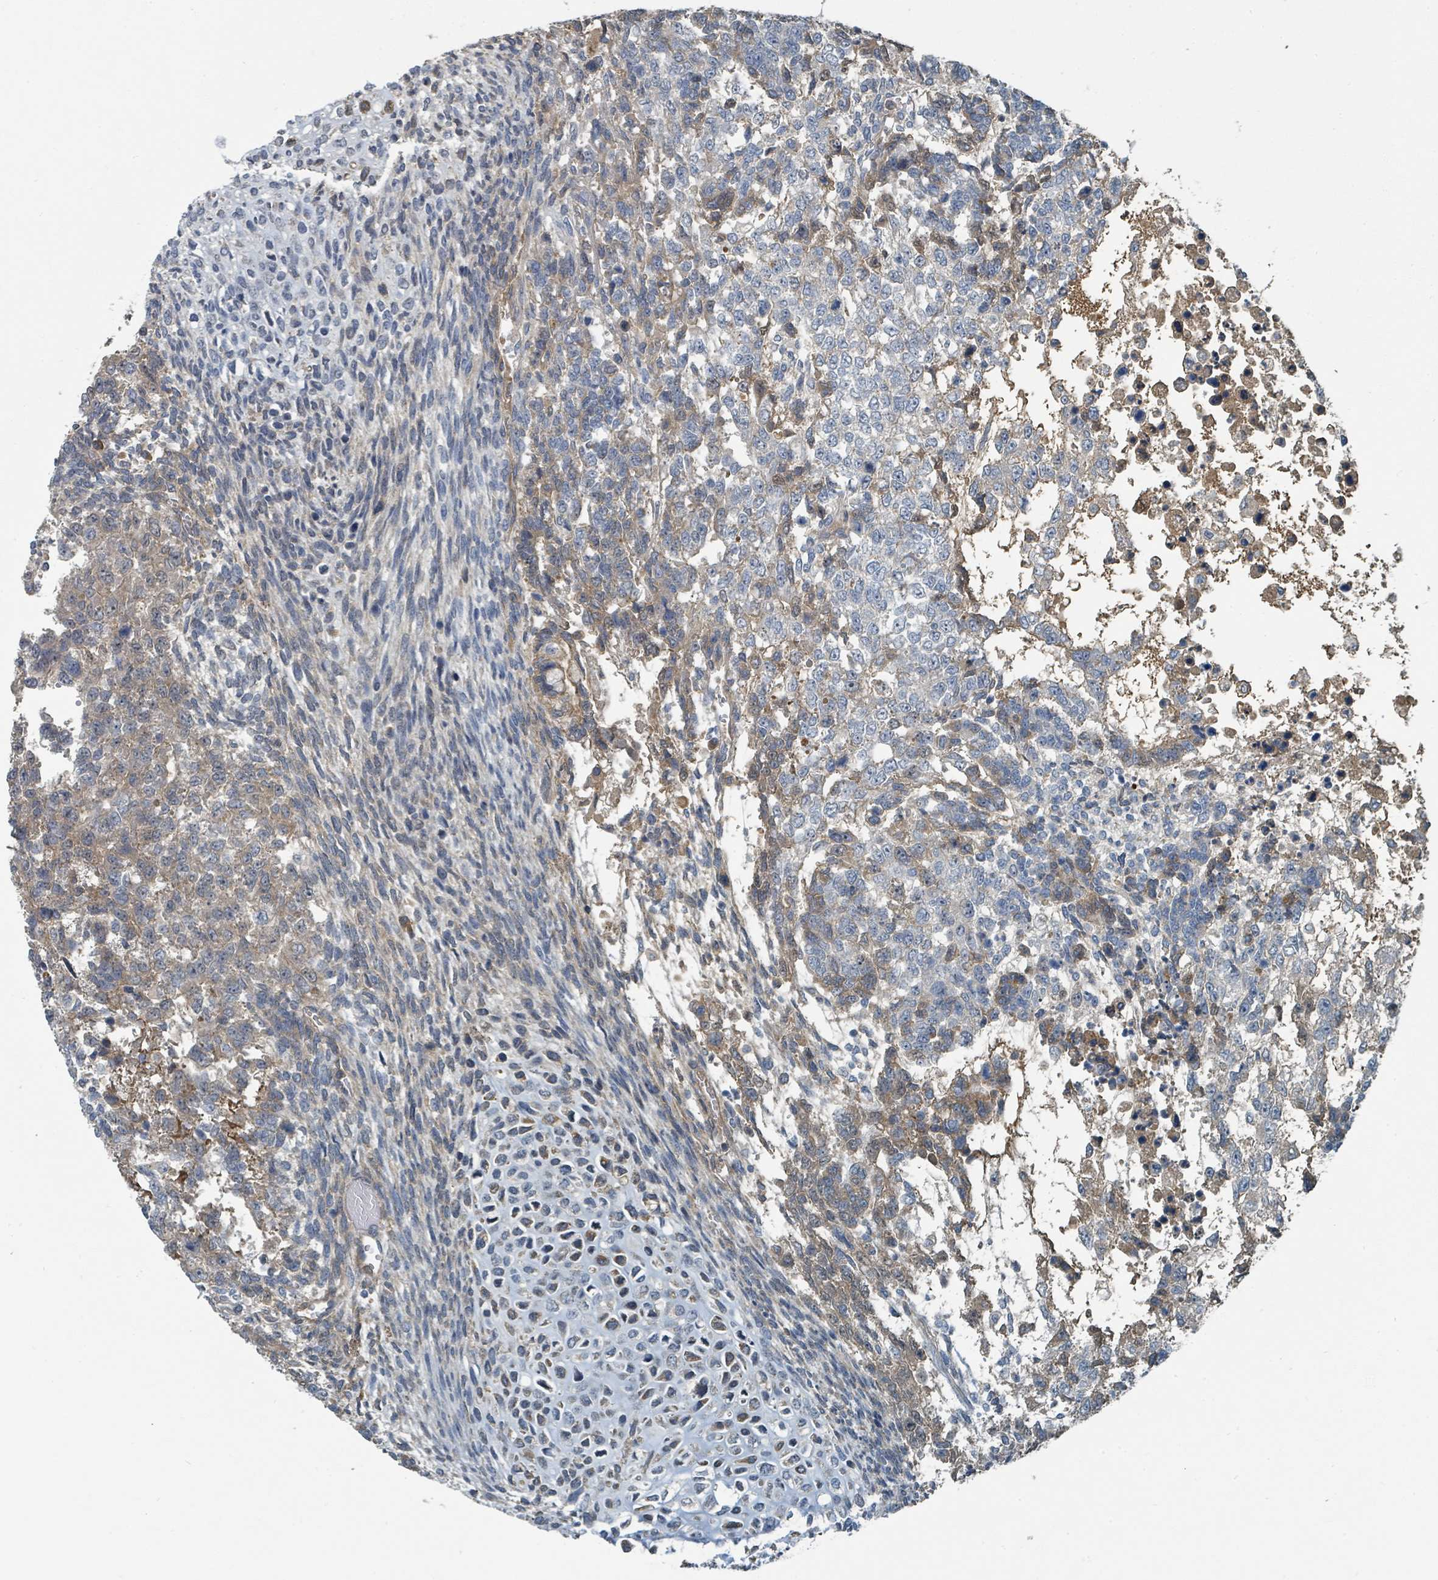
{"staining": {"intensity": "weak", "quantity": "25%-75%", "location": "cytoplasmic/membranous"}, "tissue": "testis cancer", "cell_type": "Tumor cells", "image_type": "cancer", "snomed": [{"axis": "morphology", "description": "Carcinoma, Embryonal, NOS"}, {"axis": "topography", "description": "Testis"}], "caption": "Testis cancer (embryonal carcinoma) stained for a protein (brown) demonstrates weak cytoplasmic/membranous positive staining in about 25%-75% of tumor cells.", "gene": "SLC44A5", "patient": {"sex": "male", "age": 23}}